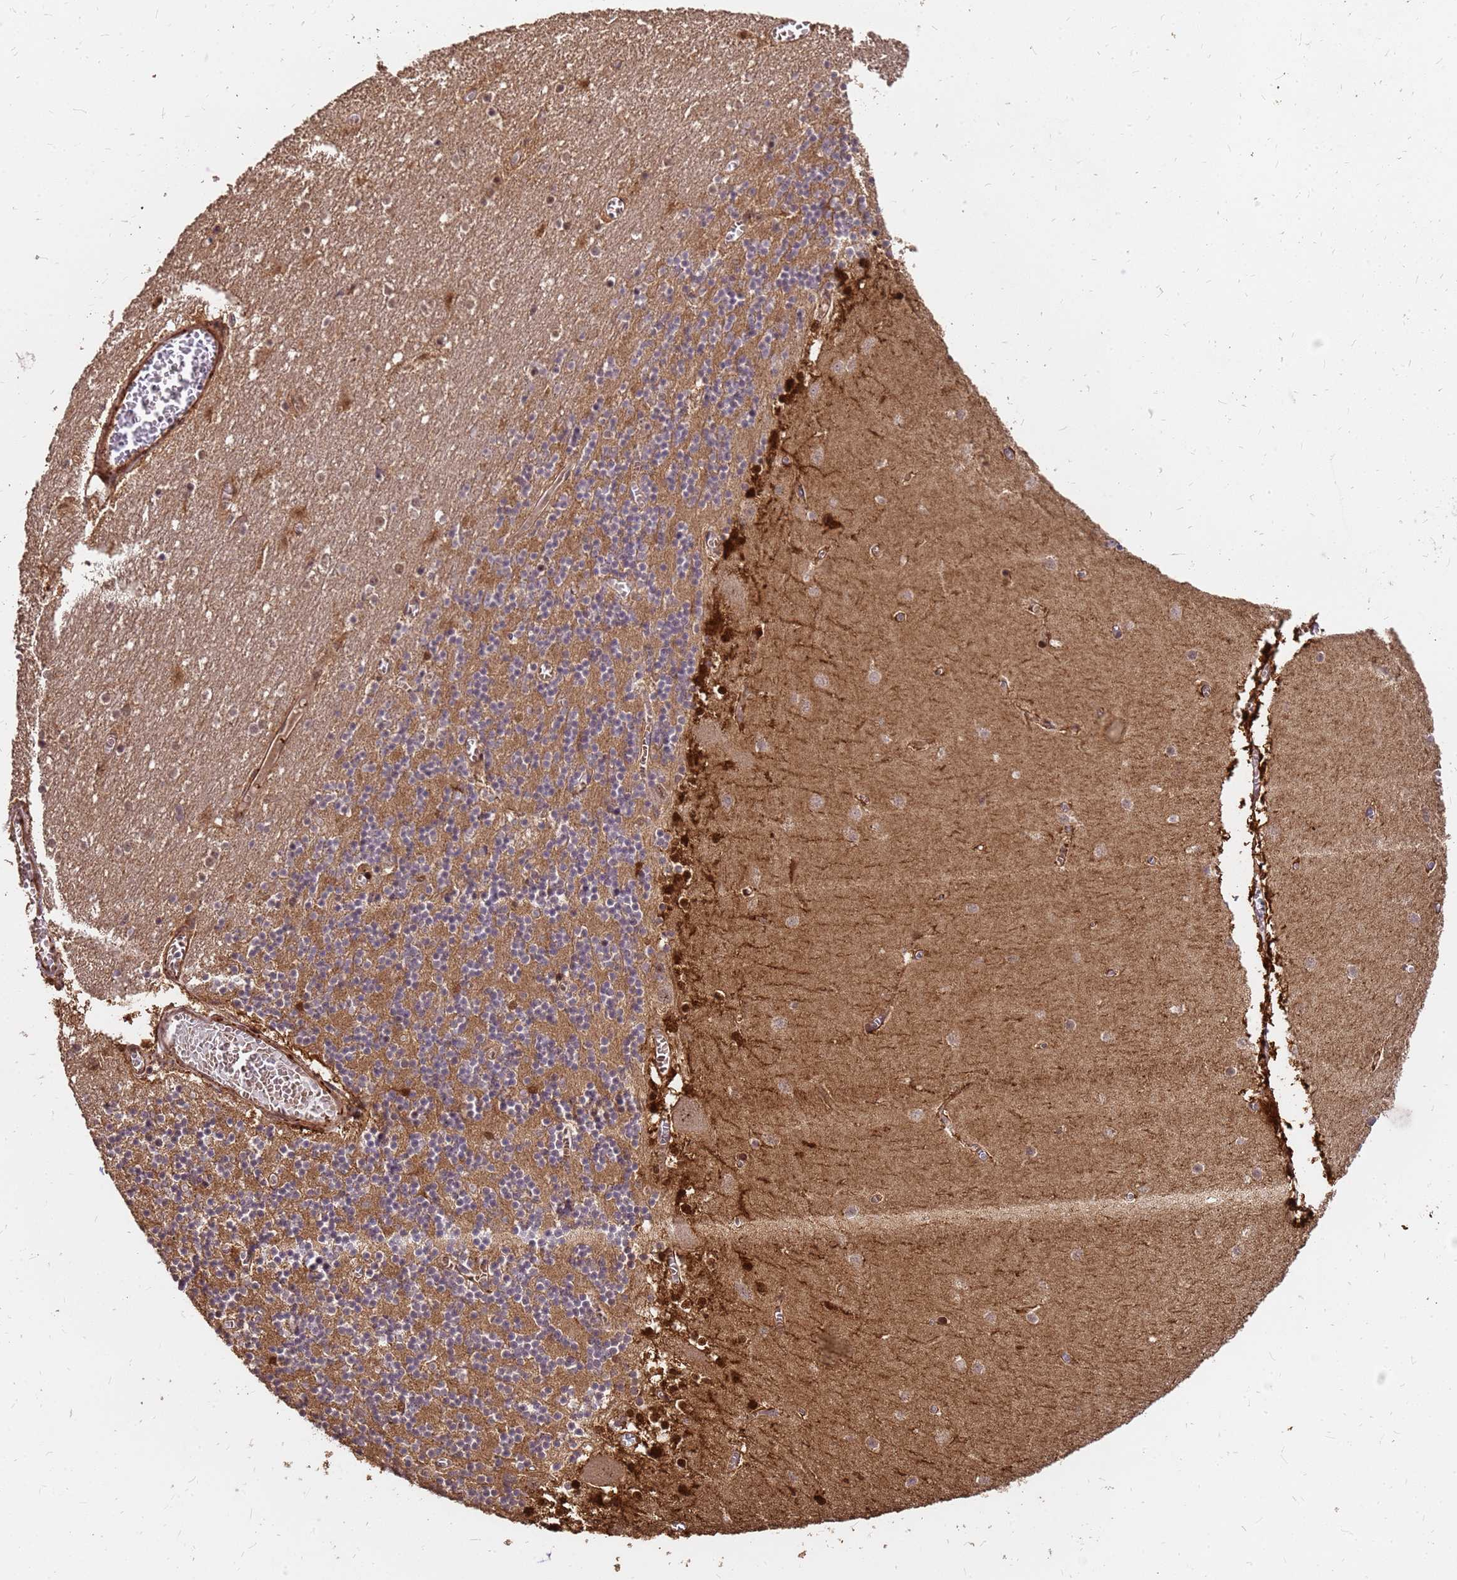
{"staining": {"intensity": "moderate", "quantity": "25%-75%", "location": "cytoplasmic/membranous"}, "tissue": "cerebellum", "cell_type": "Cells in granular layer", "image_type": "normal", "snomed": [{"axis": "morphology", "description": "Normal tissue, NOS"}, {"axis": "topography", "description": "Cerebellum"}], "caption": "Protein expression analysis of benign cerebellum shows moderate cytoplasmic/membranous positivity in approximately 25%-75% of cells in granular layer.", "gene": "GPATCH8", "patient": {"sex": "female", "age": 28}}